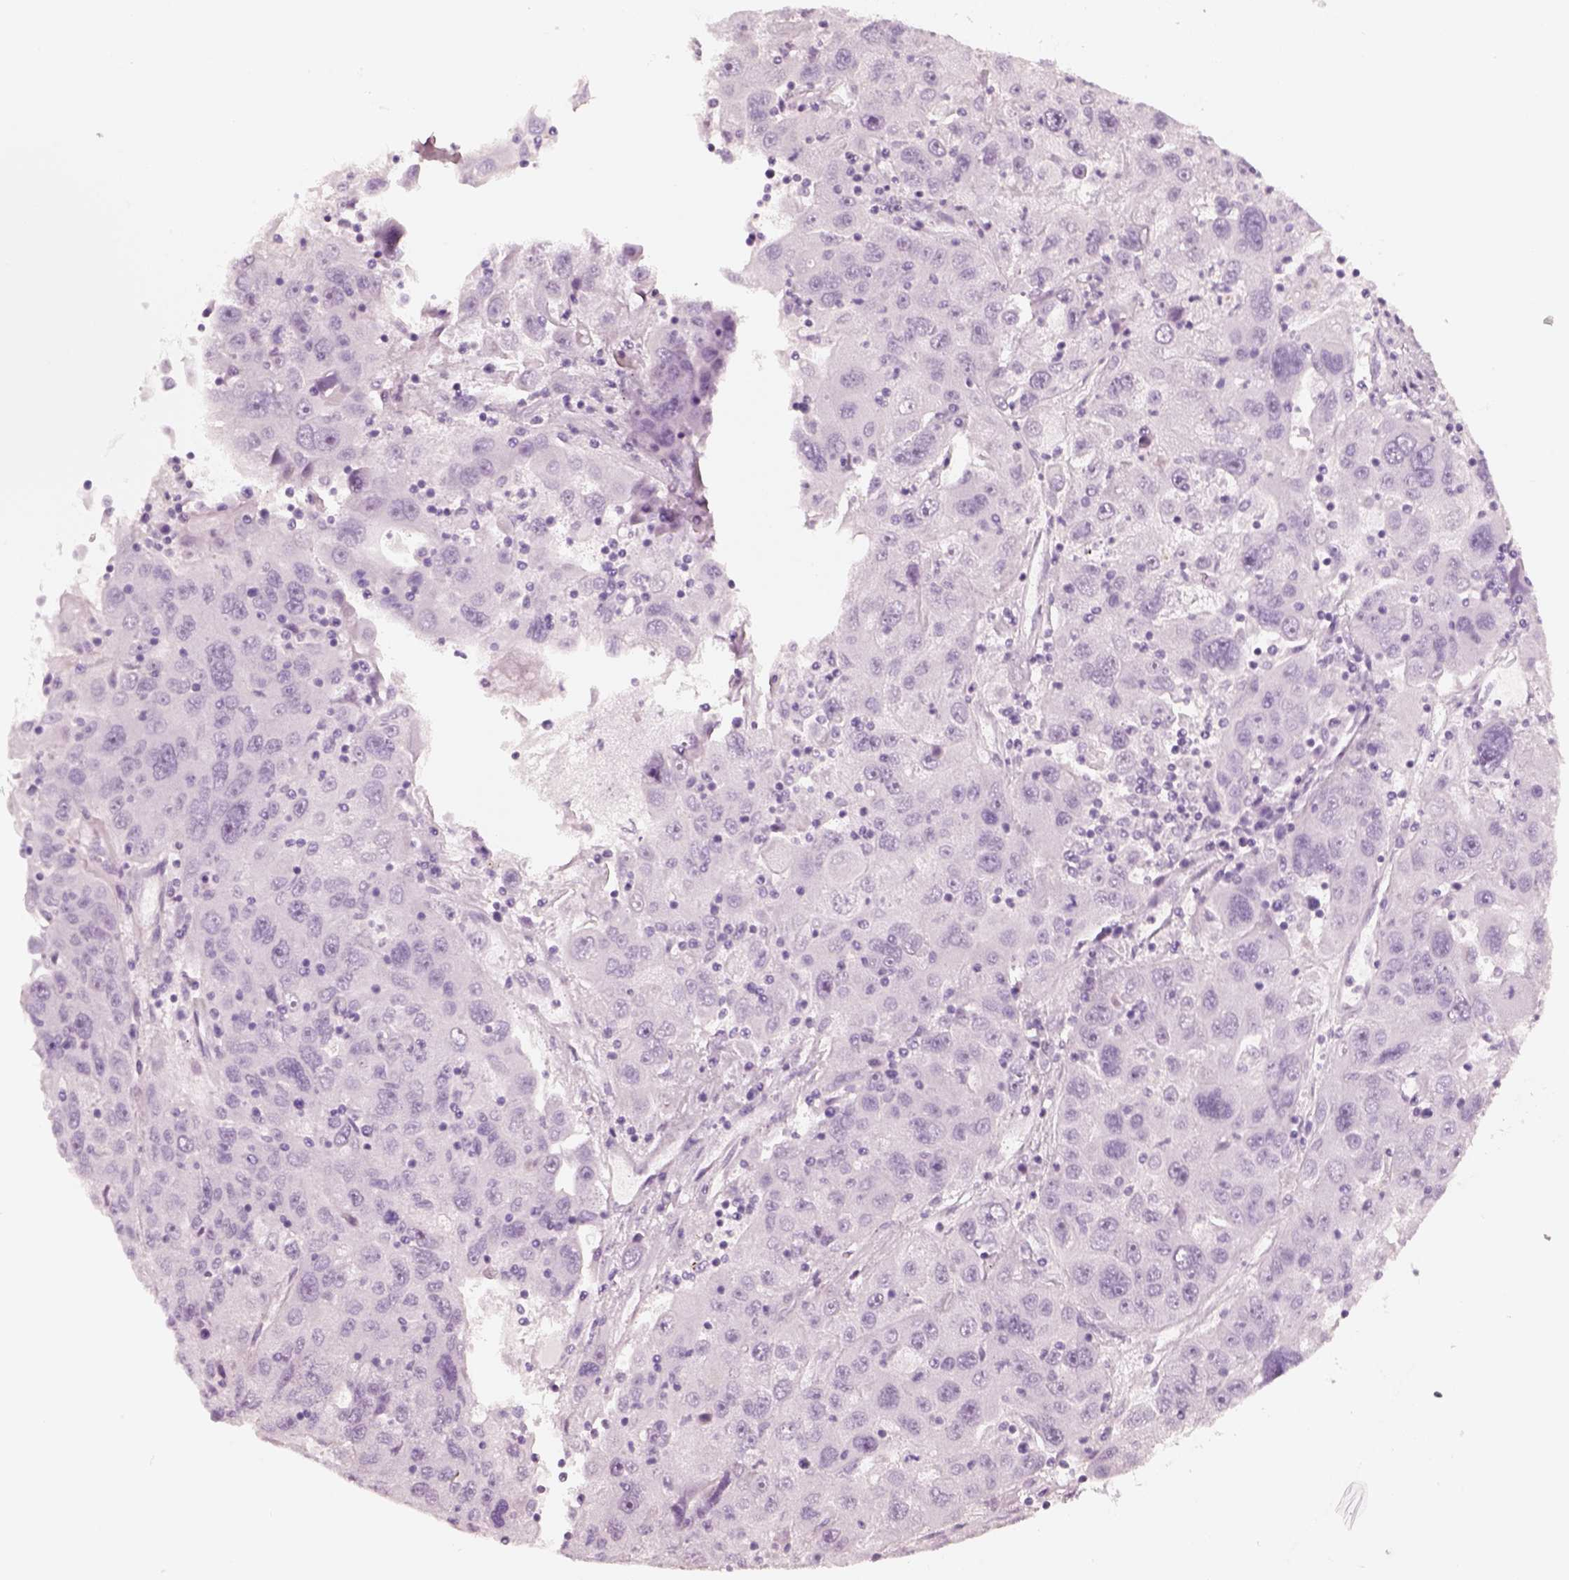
{"staining": {"intensity": "negative", "quantity": "none", "location": "none"}, "tissue": "stomach cancer", "cell_type": "Tumor cells", "image_type": "cancer", "snomed": [{"axis": "morphology", "description": "Adenocarcinoma, NOS"}, {"axis": "topography", "description": "Stomach"}], "caption": "Immunohistochemical staining of human stomach cancer displays no significant staining in tumor cells.", "gene": "R3HDML", "patient": {"sex": "male", "age": 56}}